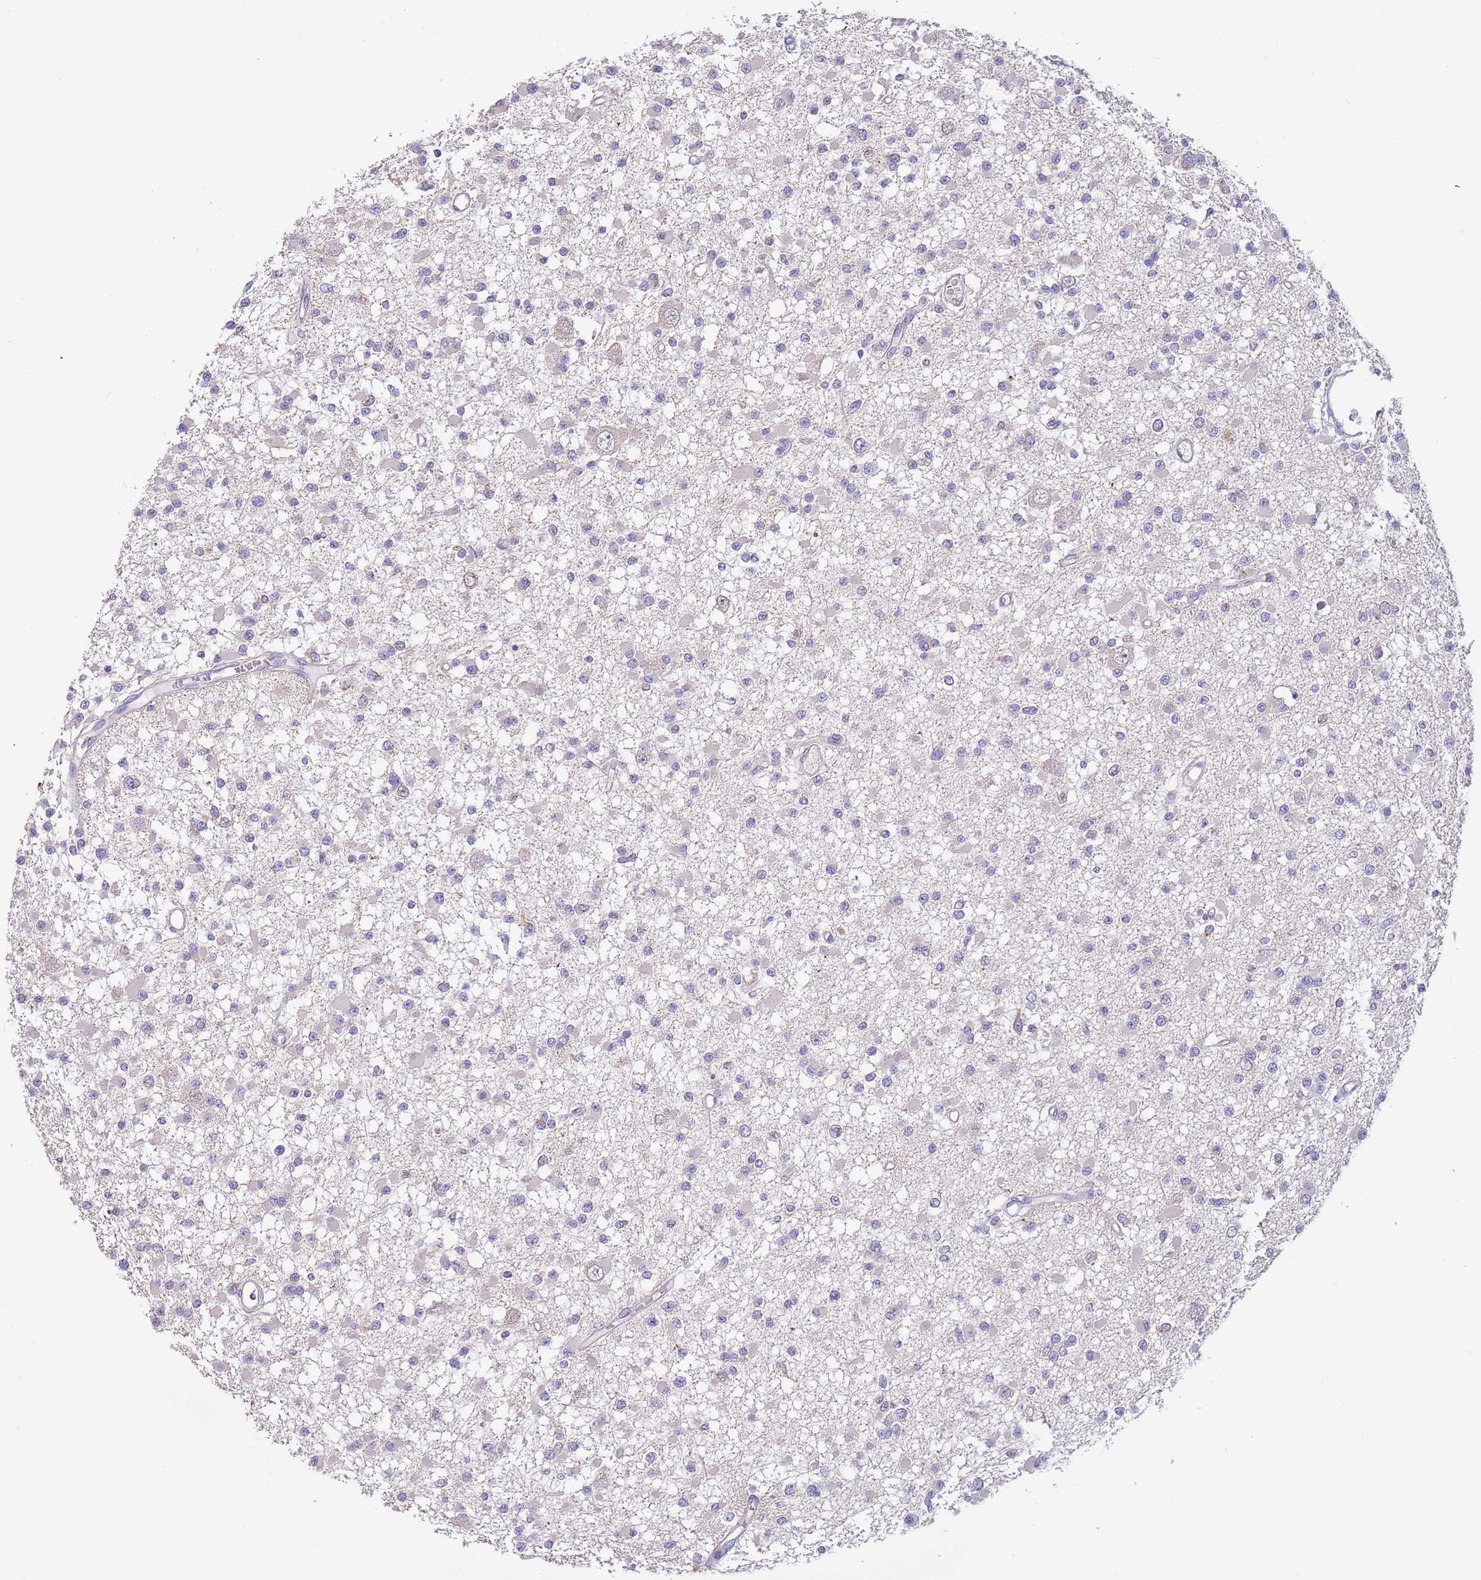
{"staining": {"intensity": "negative", "quantity": "none", "location": "none"}, "tissue": "glioma", "cell_type": "Tumor cells", "image_type": "cancer", "snomed": [{"axis": "morphology", "description": "Glioma, malignant, Low grade"}, {"axis": "topography", "description": "Brain"}], "caption": "The image demonstrates no significant staining in tumor cells of malignant glioma (low-grade).", "gene": "ZNF658", "patient": {"sex": "female", "age": 22}}